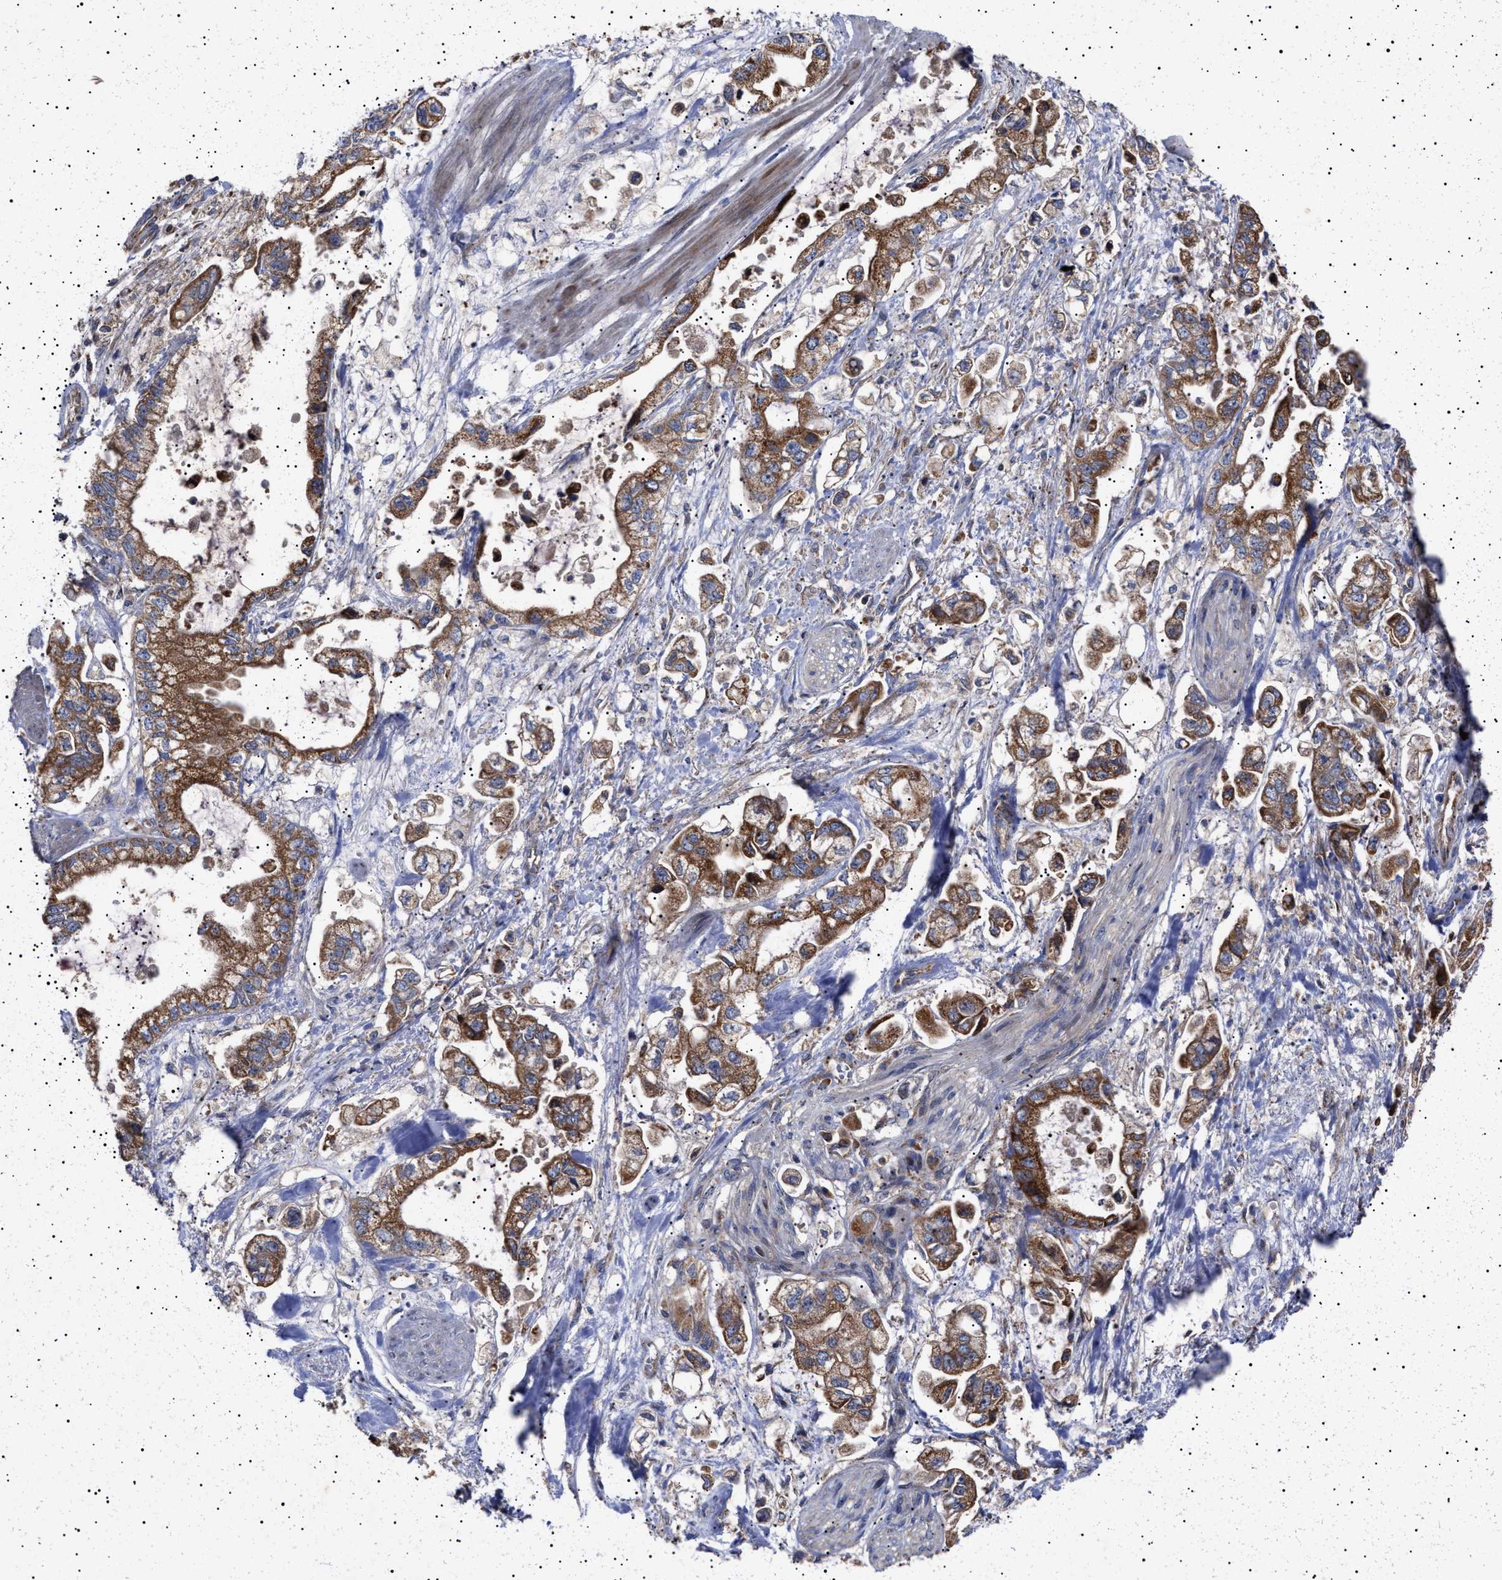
{"staining": {"intensity": "moderate", "quantity": ">75%", "location": "cytoplasmic/membranous"}, "tissue": "stomach cancer", "cell_type": "Tumor cells", "image_type": "cancer", "snomed": [{"axis": "morphology", "description": "Normal tissue, NOS"}, {"axis": "morphology", "description": "Adenocarcinoma, NOS"}, {"axis": "topography", "description": "Stomach"}], "caption": "Immunohistochemical staining of human stomach cancer displays moderate cytoplasmic/membranous protein positivity in approximately >75% of tumor cells.", "gene": "MRPL10", "patient": {"sex": "male", "age": 62}}